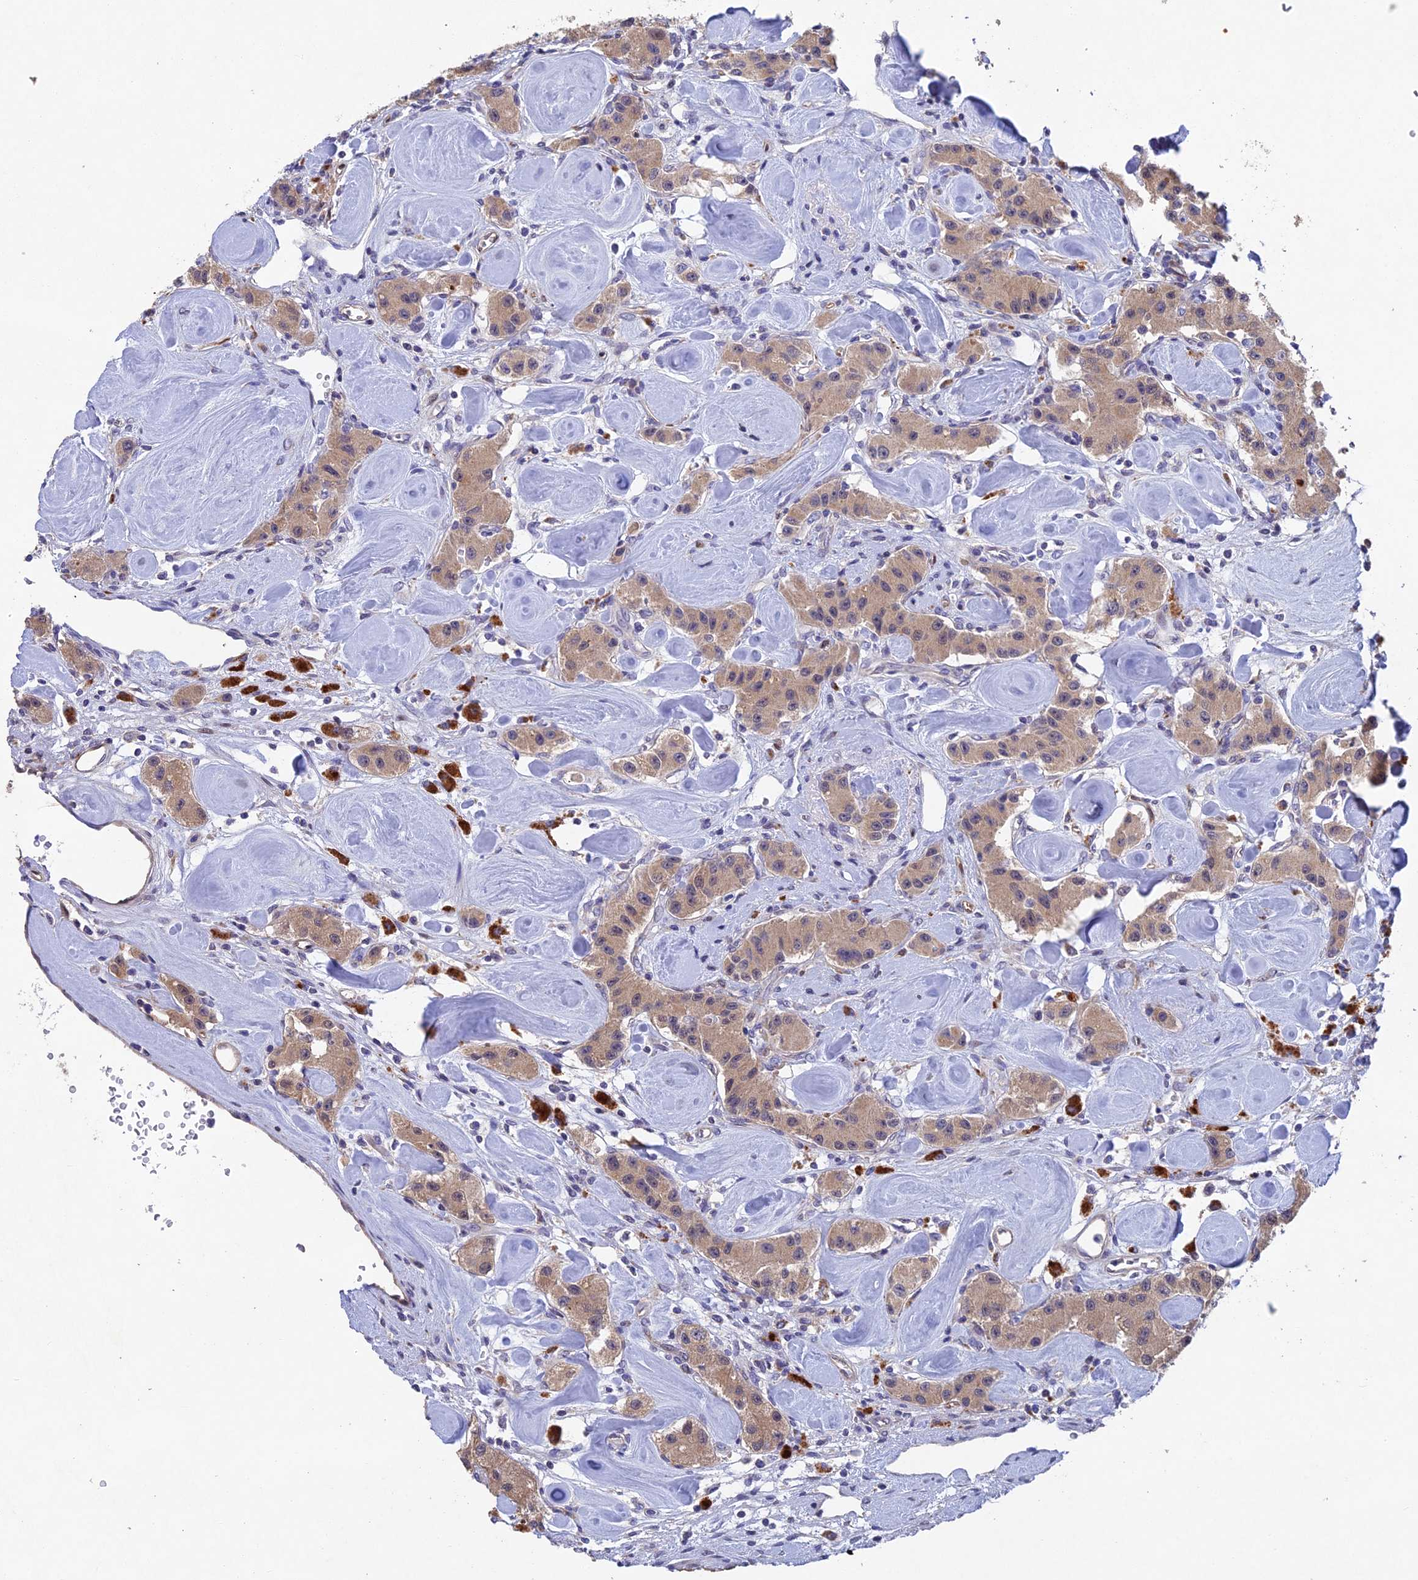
{"staining": {"intensity": "weak", "quantity": ">75%", "location": "cytoplasmic/membranous"}, "tissue": "carcinoid", "cell_type": "Tumor cells", "image_type": "cancer", "snomed": [{"axis": "morphology", "description": "Carcinoid, malignant, NOS"}, {"axis": "topography", "description": "Pancreas"}], "caption": "This histopathology image exhibits carcinoid stained with immunohistochemistry to label a protein in brown. The cytoplasmic/membranous of tumor cells show weak positivity for the protein. Nuclei are counter-stained blue.", "gene": "NSMCE1", "patient": {"sex": "male", "age": 41}}